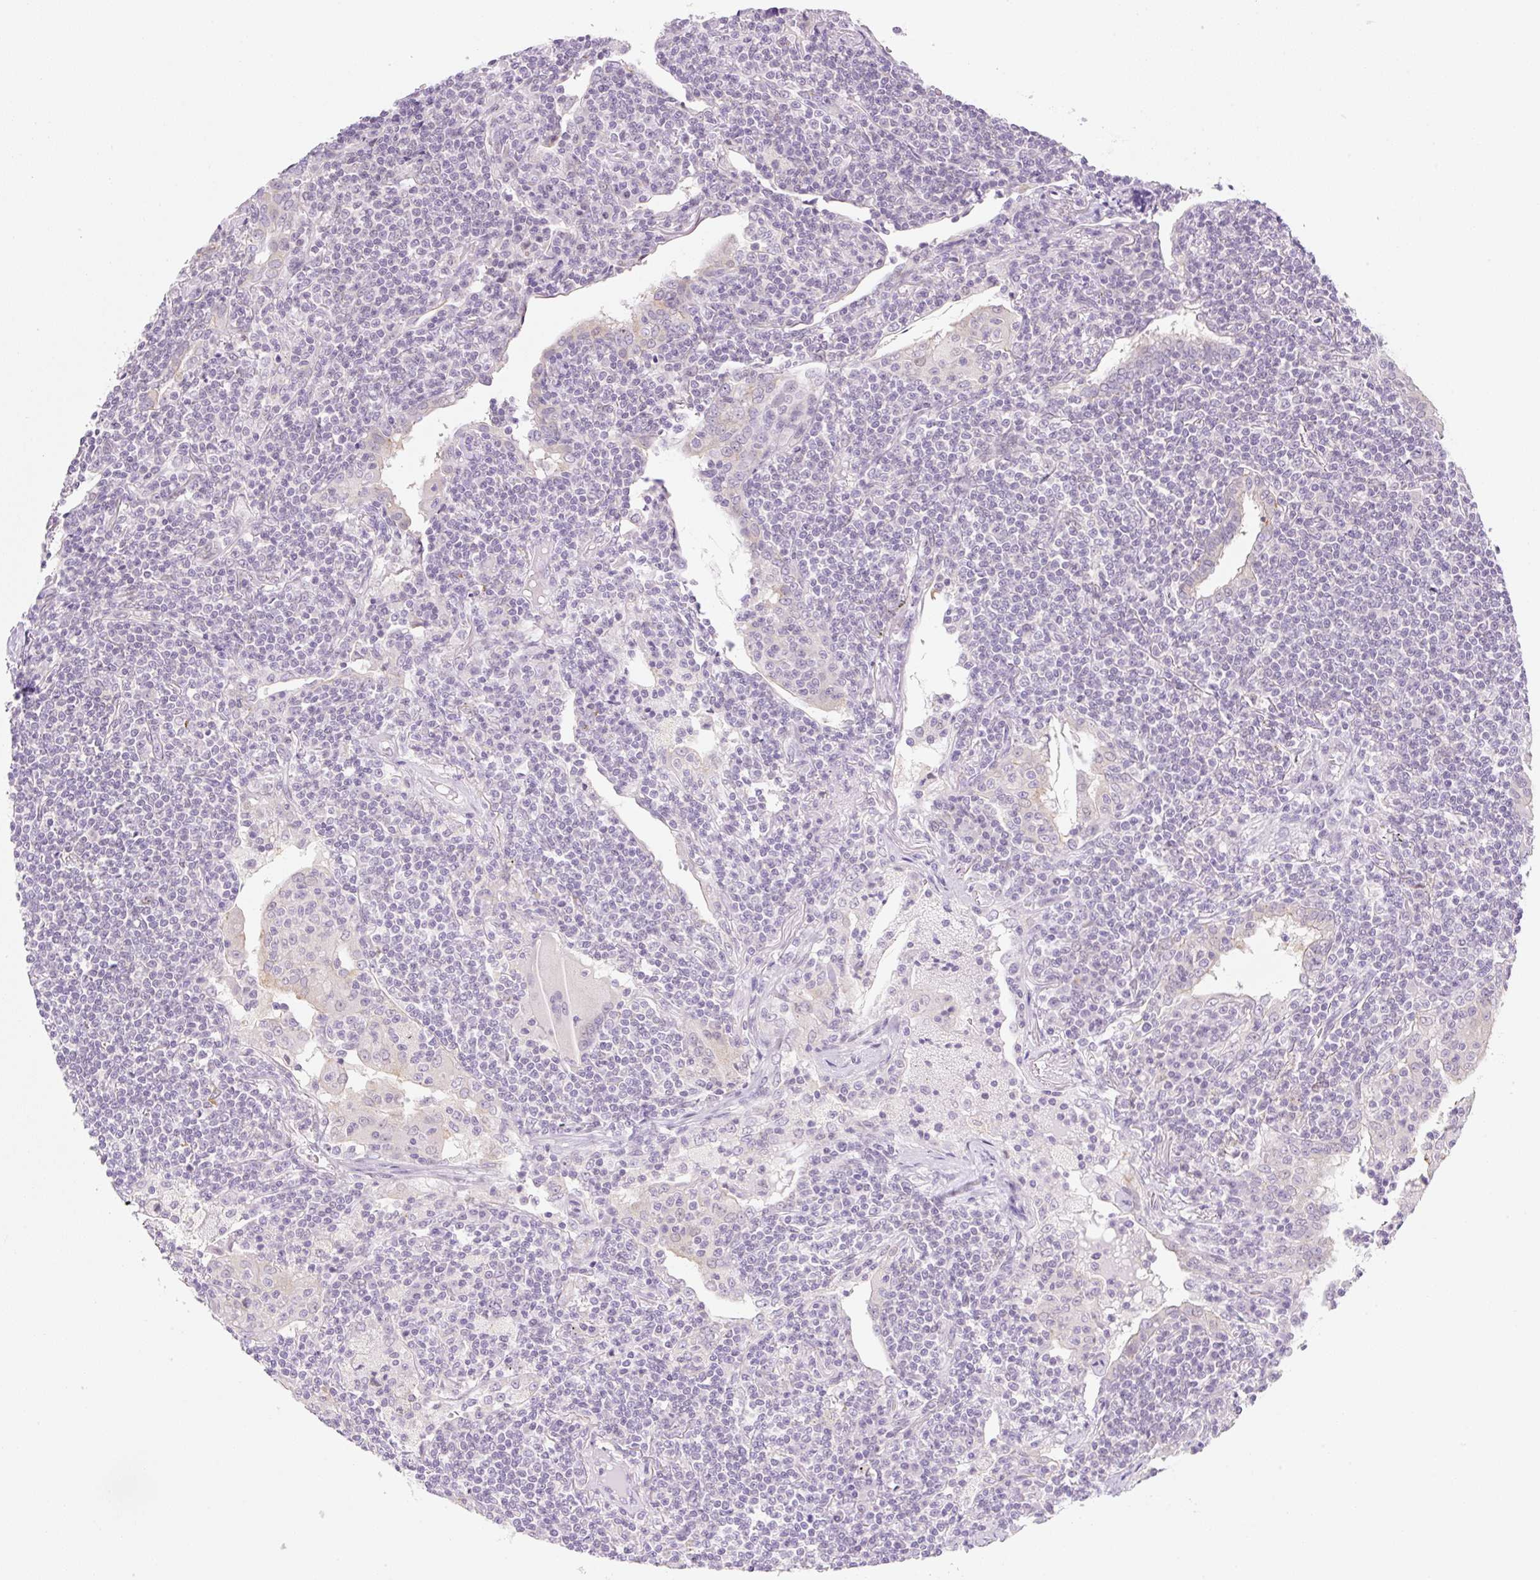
{"staining": {"intensity": "negative", "quantity": "none", "location": "none"}, "tissue": "lymphoma", "cell_type": "Tumor cells", "image_type": "cancer", "snomed": [{"axis": "morphology", "description": "Malignant lymphoma, non-Hodgkin's type, Low grade"}, {"axis": "topography", "description": "Lung"}], "caption": "This is an immunohistochemistry (IHC) photomicrograph of lymphoma. There is no staining in tumor cells.", "gene": "SYNE3", "patient": {"sex": "female", "age": 71}}